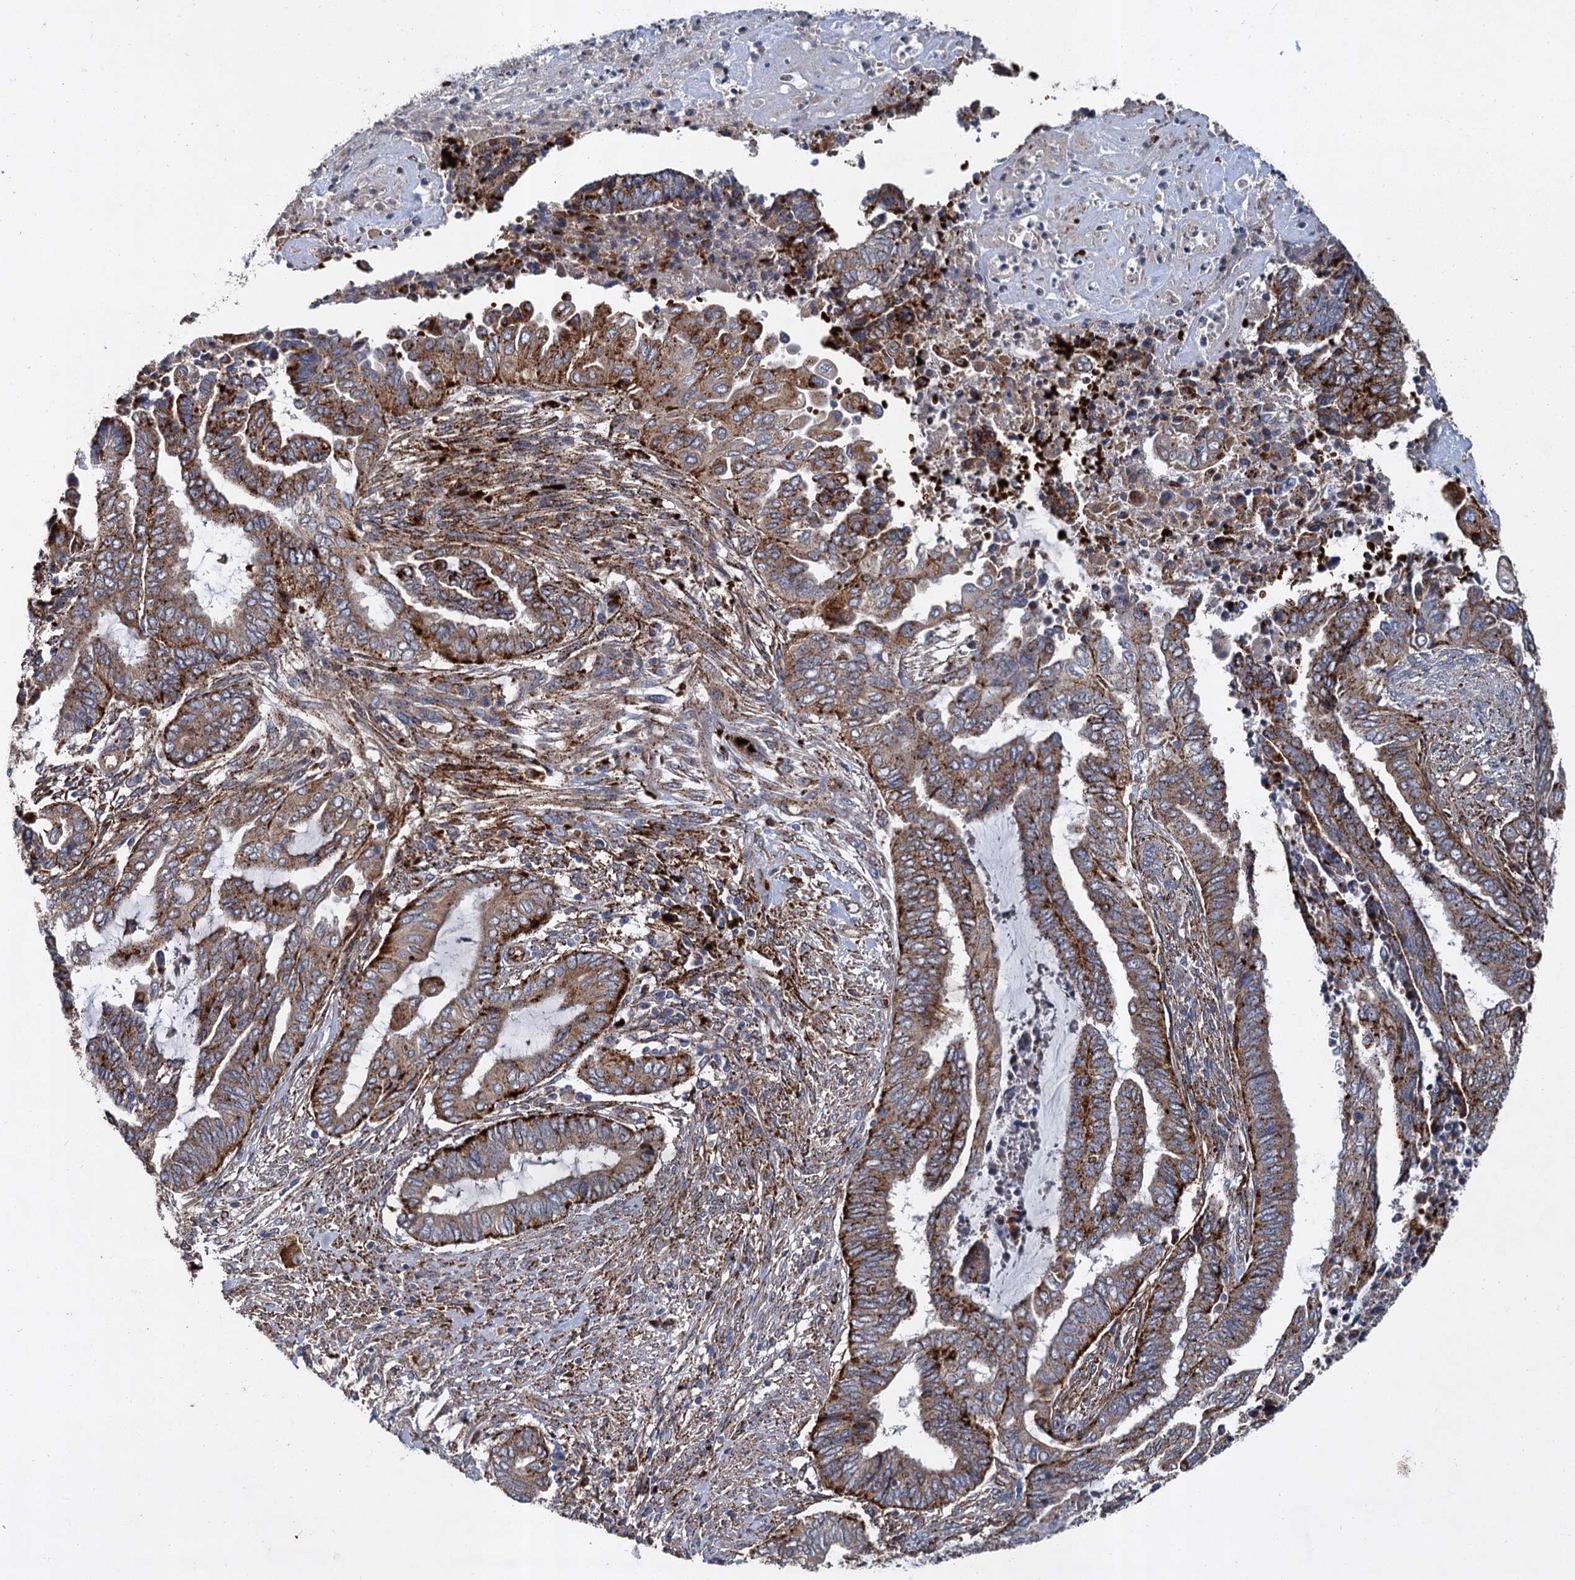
{"staining": {"intensity": "strong", "quantity": "25%-75%", "location": "cytoplasmic/membranous"}, "tissue": "endometrial cancer", "cell_type": "Tumor cells", "image_type": "cancer", "snomed": [{"axis": "morphology", "description": "Adenocarcinoma, NOS"}, {"axis": "topography", "description": "Uterus"}, {"axis": "topography", "description": "Endometrium"}], "caption": "Endometrial cancer (adenocarcinoma) stained with immunohistochemistry (IHC) demonstrates strong cytoplasmic/membranous positivity in about 25%-75% of tumor cells.", "gene": "GBA1", "patient": {"sex": "female", "age": 70}}